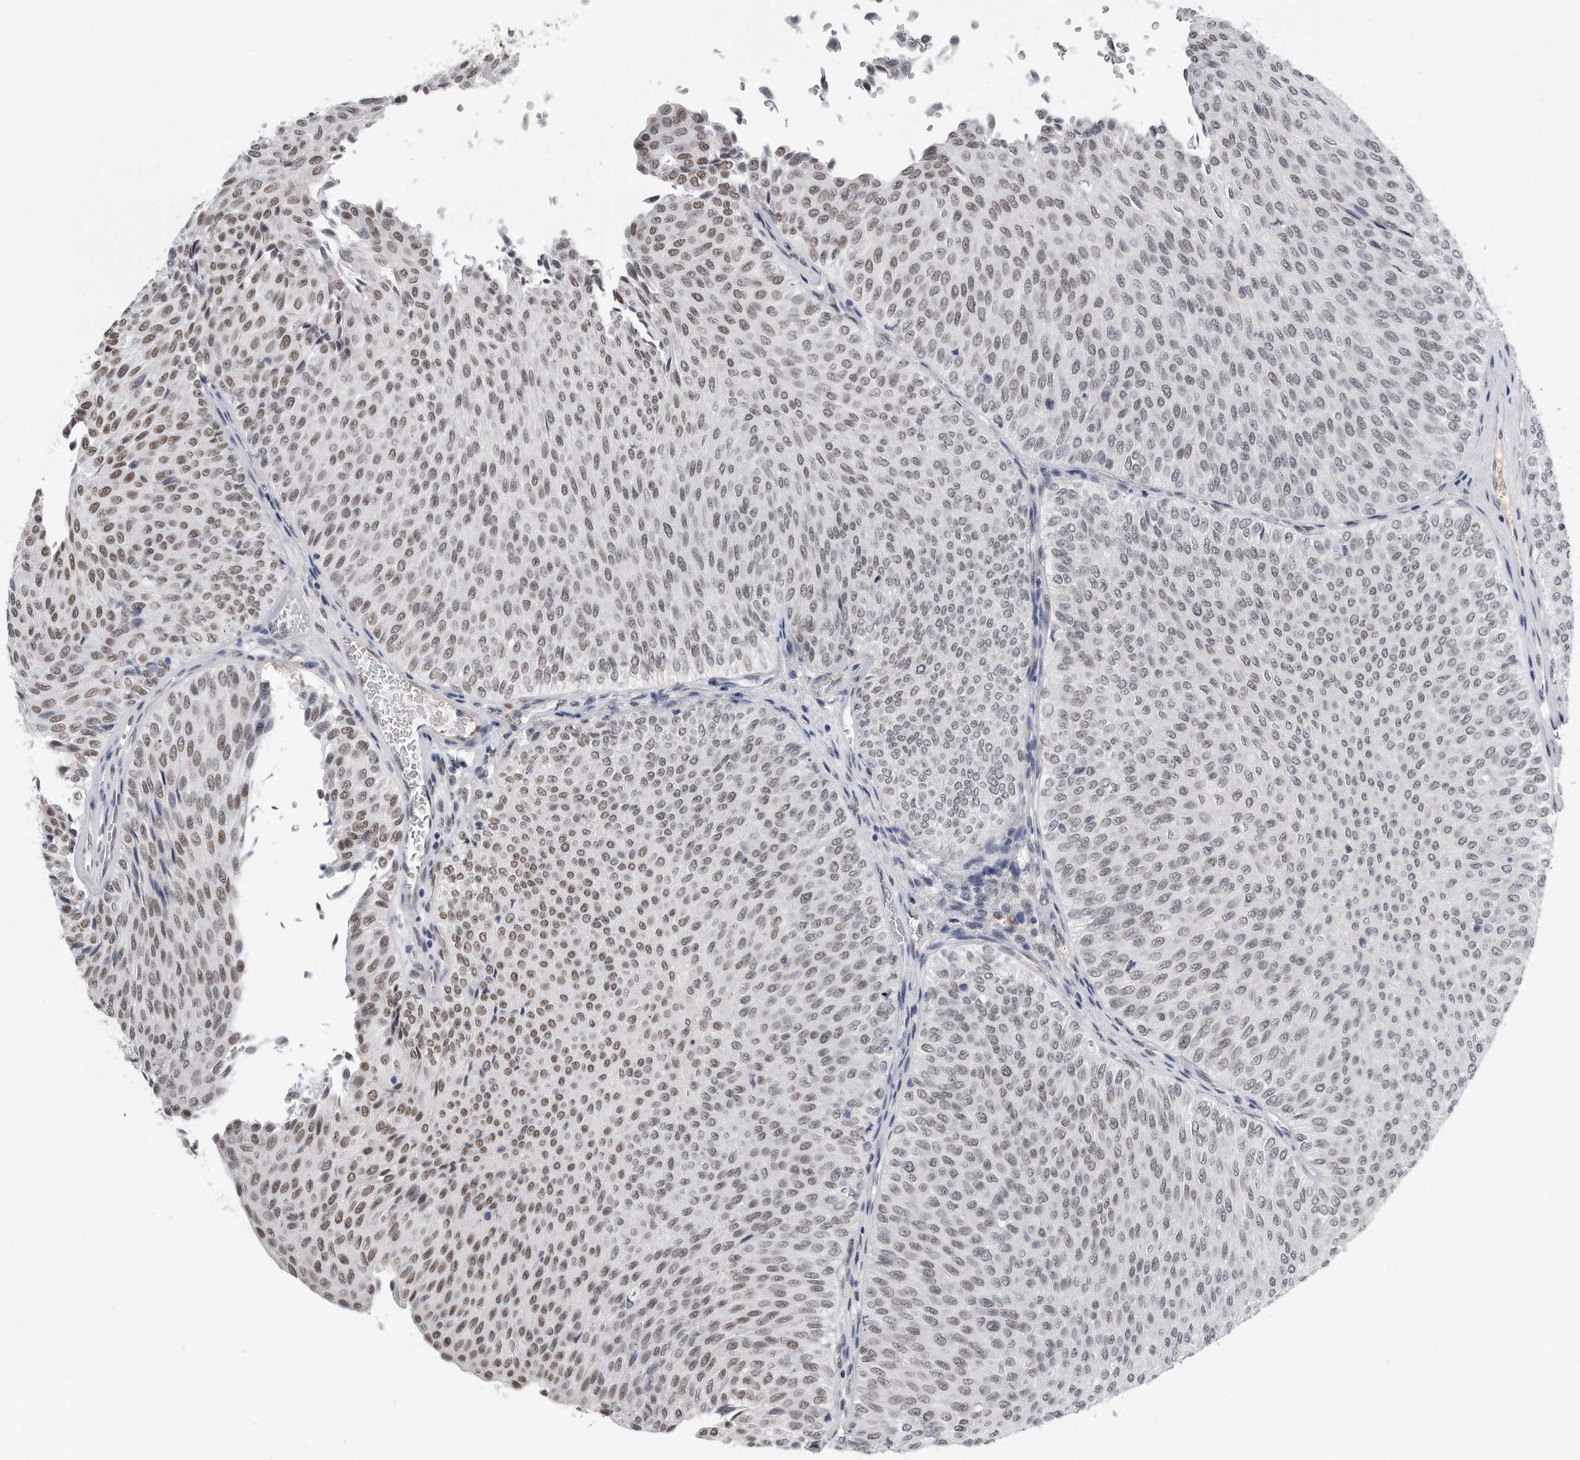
{"staining": {"intensity": "moderate", "quantity": "25%-75%", "location": "nuclear"}, "tissue": "urothelial cancer", "cell_type": "Tumor cells", "image_type": "cancer", "snomed": [{"axis": "morphology", "description": "Urothelial carcinoma, Low grade"}, {"axis": "topography", "description": "Urinary bladder"}], "caption": "Human urothelial carcinoma (low-grade) stained with a brown dye exhibits moderate nuclear positive expression in about 25%-75% of tumor cells.", "gene": "CTBP2", "patient": {"sex": "male", "age": 78}}